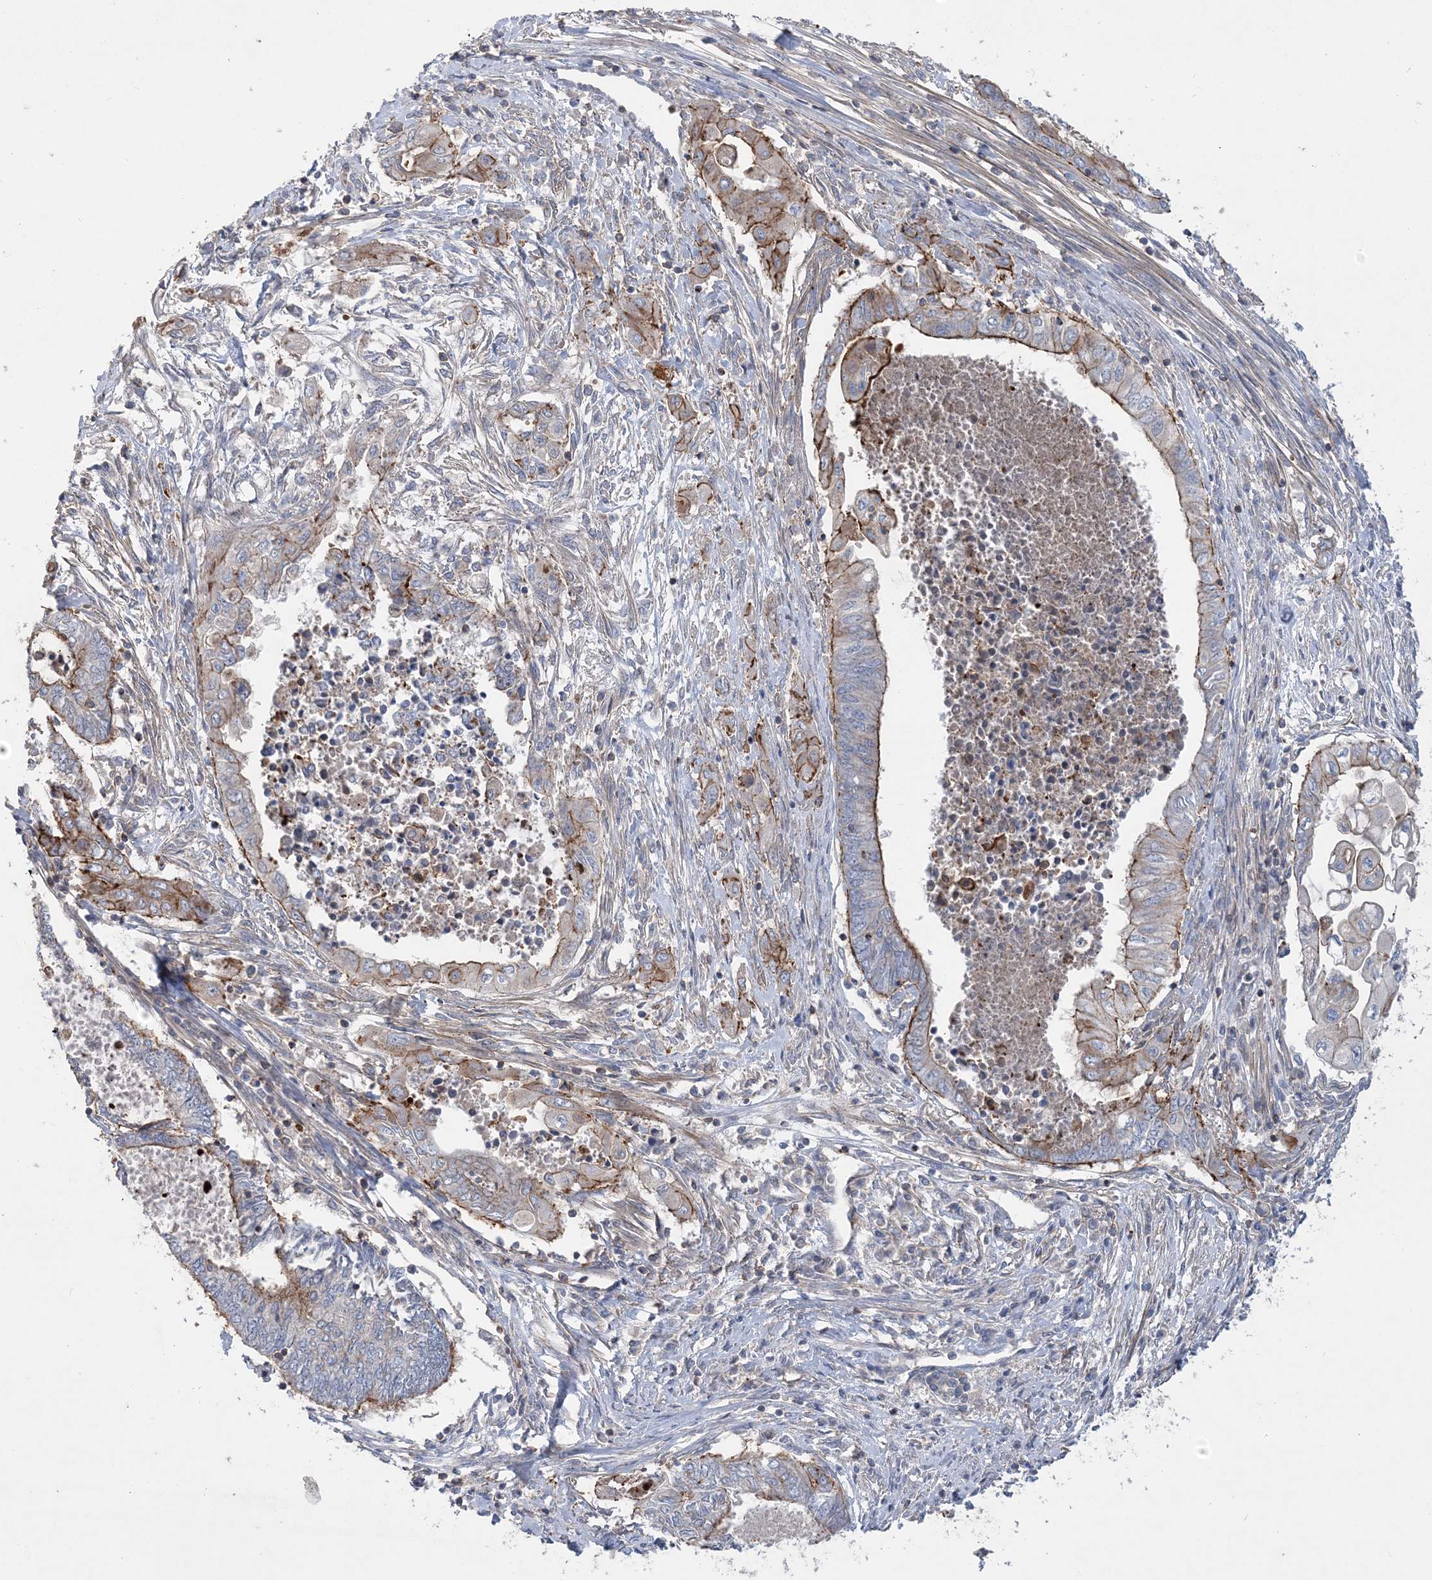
{"staining": {"intensity": "moderate", "quantity": "25%-75%", "location": "cytoplasmic/membranous"}, "tissue": "endometrial cancer", "cell_type": "Tumor cells", "image_type": "cancer", "snomed": [{"axis": "morphology", "description": "Adenocarcinoma, NOS"}, {"axis": "topography", "description": "Uterus"}, {"axis": "topography", "description": "Endometrium"}], "caption": "Protein staining of endometrial cancer (adenocarcinoma) tissue demonstrates moderate cytoplasmic/membranous positivity in about 25%-75% of tumor cells.", "gene": "PIGC", "patient": {"sex": "female", "age": 70}}